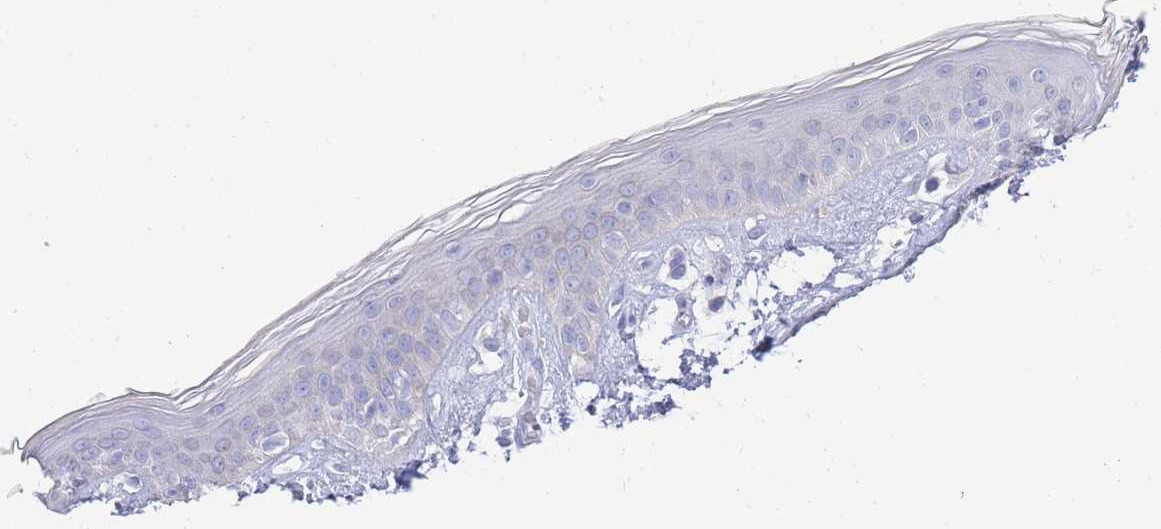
{"staining": {"intensity": "negative", "quantity": "none", "location": "none"}, "tissue": "skin", "cell_type": "Fibroblasts", "image_type": "normal", "snomed": [{"axis": "morphology", "description": "Normal tissue, NOS"}, {"axis": "topography", "description": "Skin"}], "caption": "There is no significant expression in fibroblasts of skin. (Stains: DAB IHC with hematoxylin counter stain, Microscopy: brightfield microscopy at high magnification).", "gene": "LRRC37A2", "patient": {"sex": "female", "age": 34}}